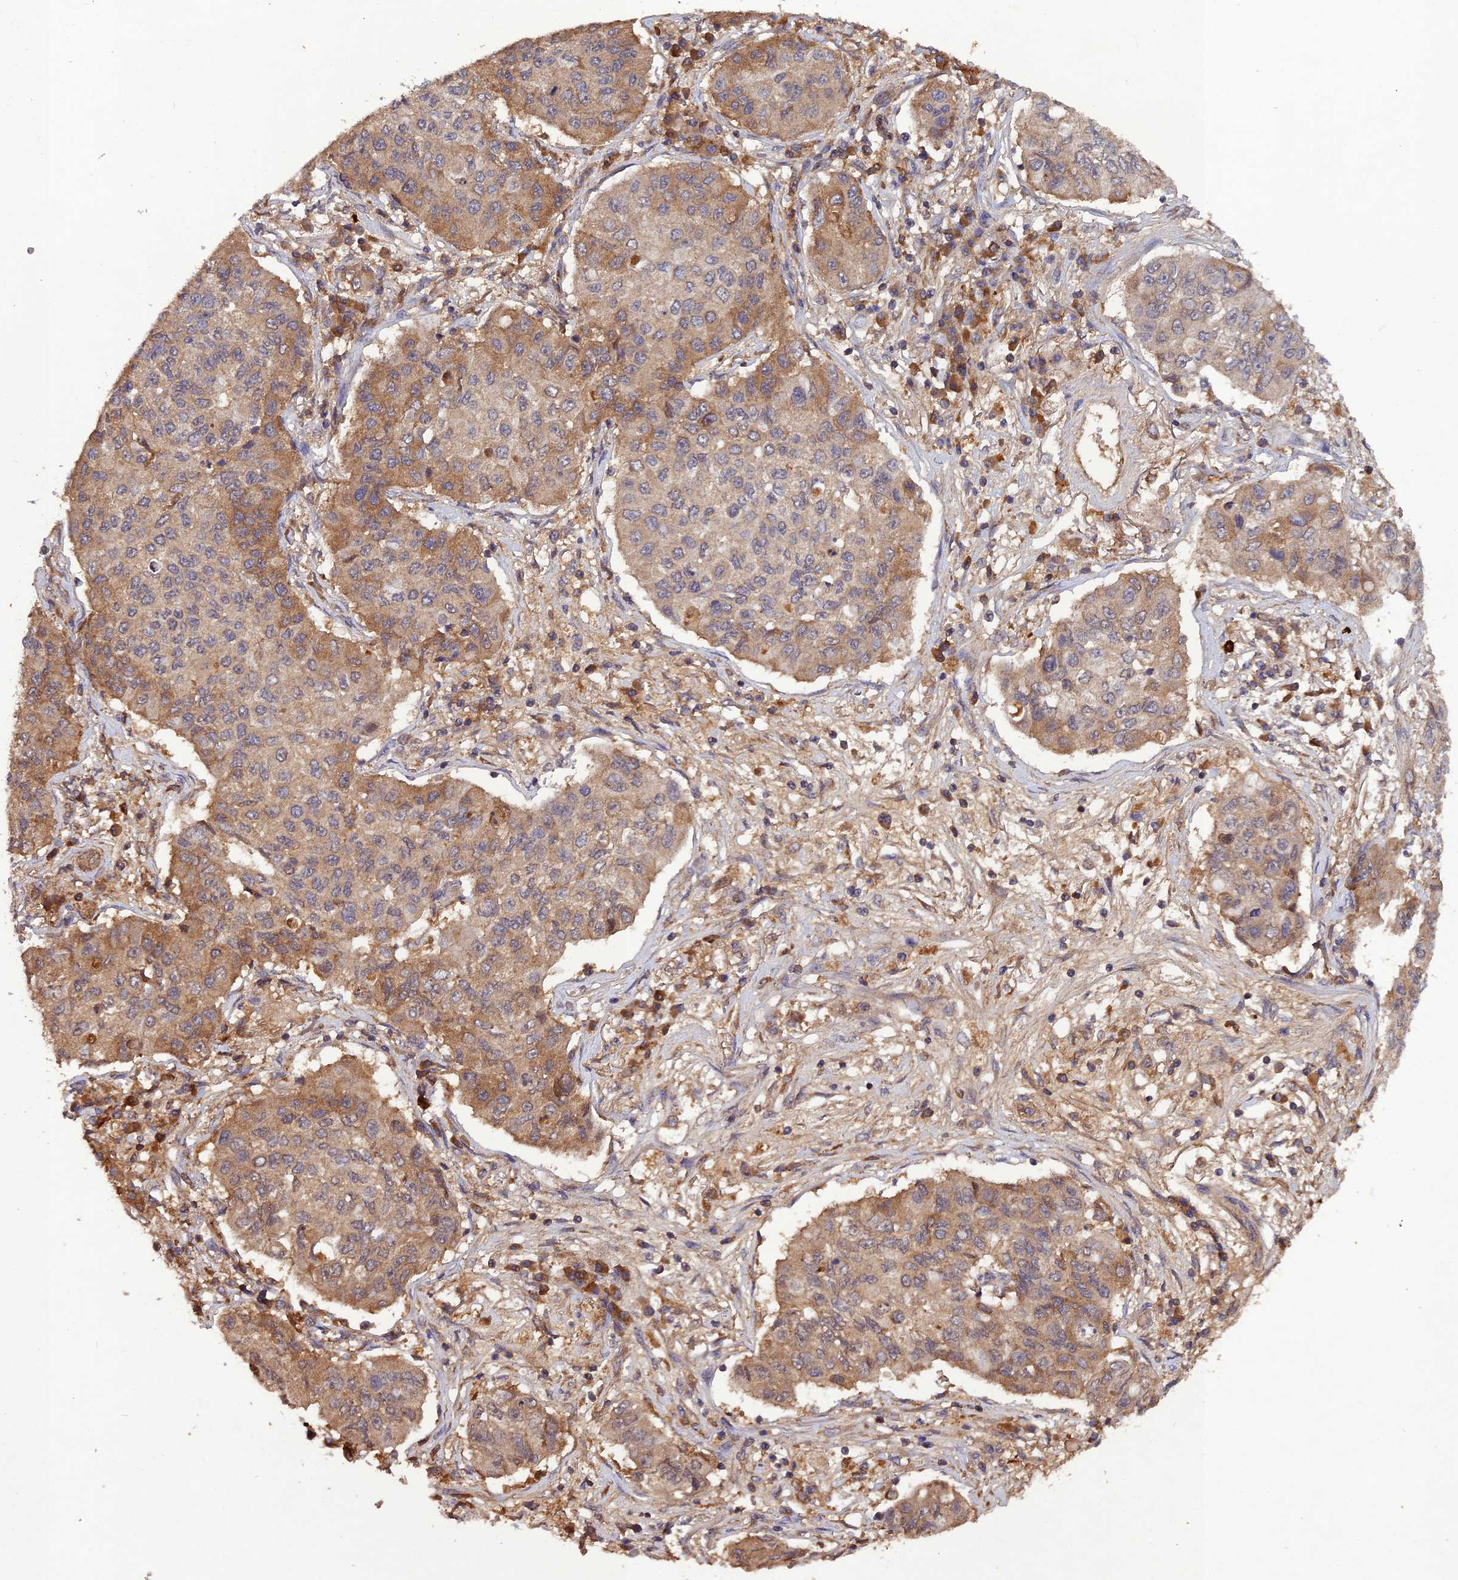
{"staining": {"intensity": "moderate", "quantity": "<25%", "location": "cytoplasmic/membranous"}, "tissue": "lung cancer", "cell_type": "Tumor cells", "image_type": "cancer", "snomed": [{"axis": "morphology", "description": "Squamous cell carcinoma, NOS"}, {"axis": "topography", "description": "Lung"}], "caption": "Immunohistochemical staining of human squamous cell carcinoma (lung) exhibits low levels of moderate cytoplasmic/membranous protein expression in about <25% of tumor cells.", "gene": "TMEM258", "patient": {"sex": "male", "age": 74}}